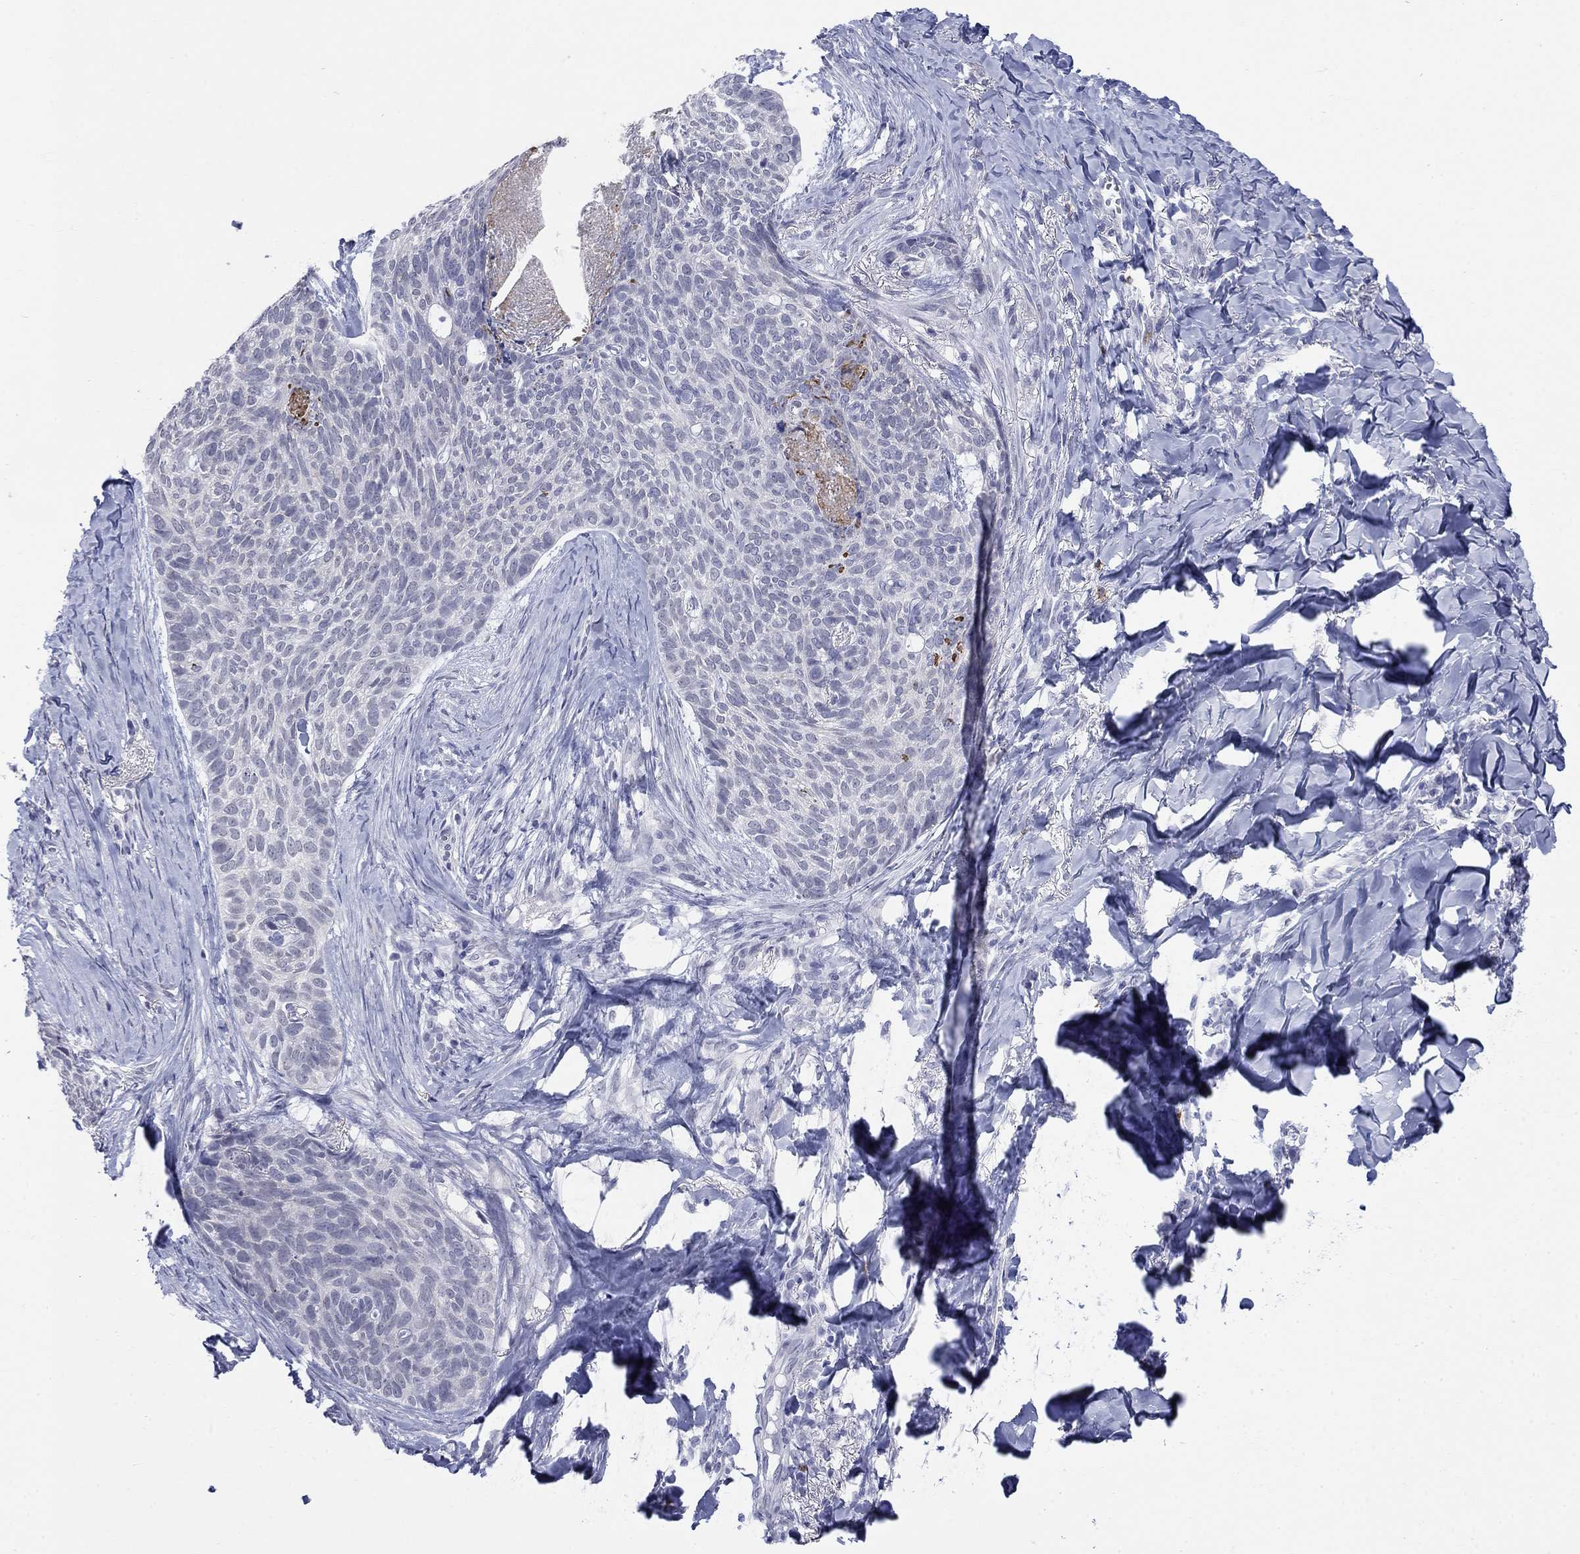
{"staining": {"intensity": "negative", "quantity": "none", "location": "none"}, "tissue": "skin cancer", "cell_type": "Tumor cells", "image_type": "cancer", "snomed": [{"axis": "morphology", "description": "Basal cell carcinoma"}, {"axis": "topography", "description": "Skin"}], "caption": "The micrograph displays no significant positivity in tumor cells of basal cell carcinoma (skin).", "gene": "ECEL1", "patient": {"sex": "female", "age": 69}}